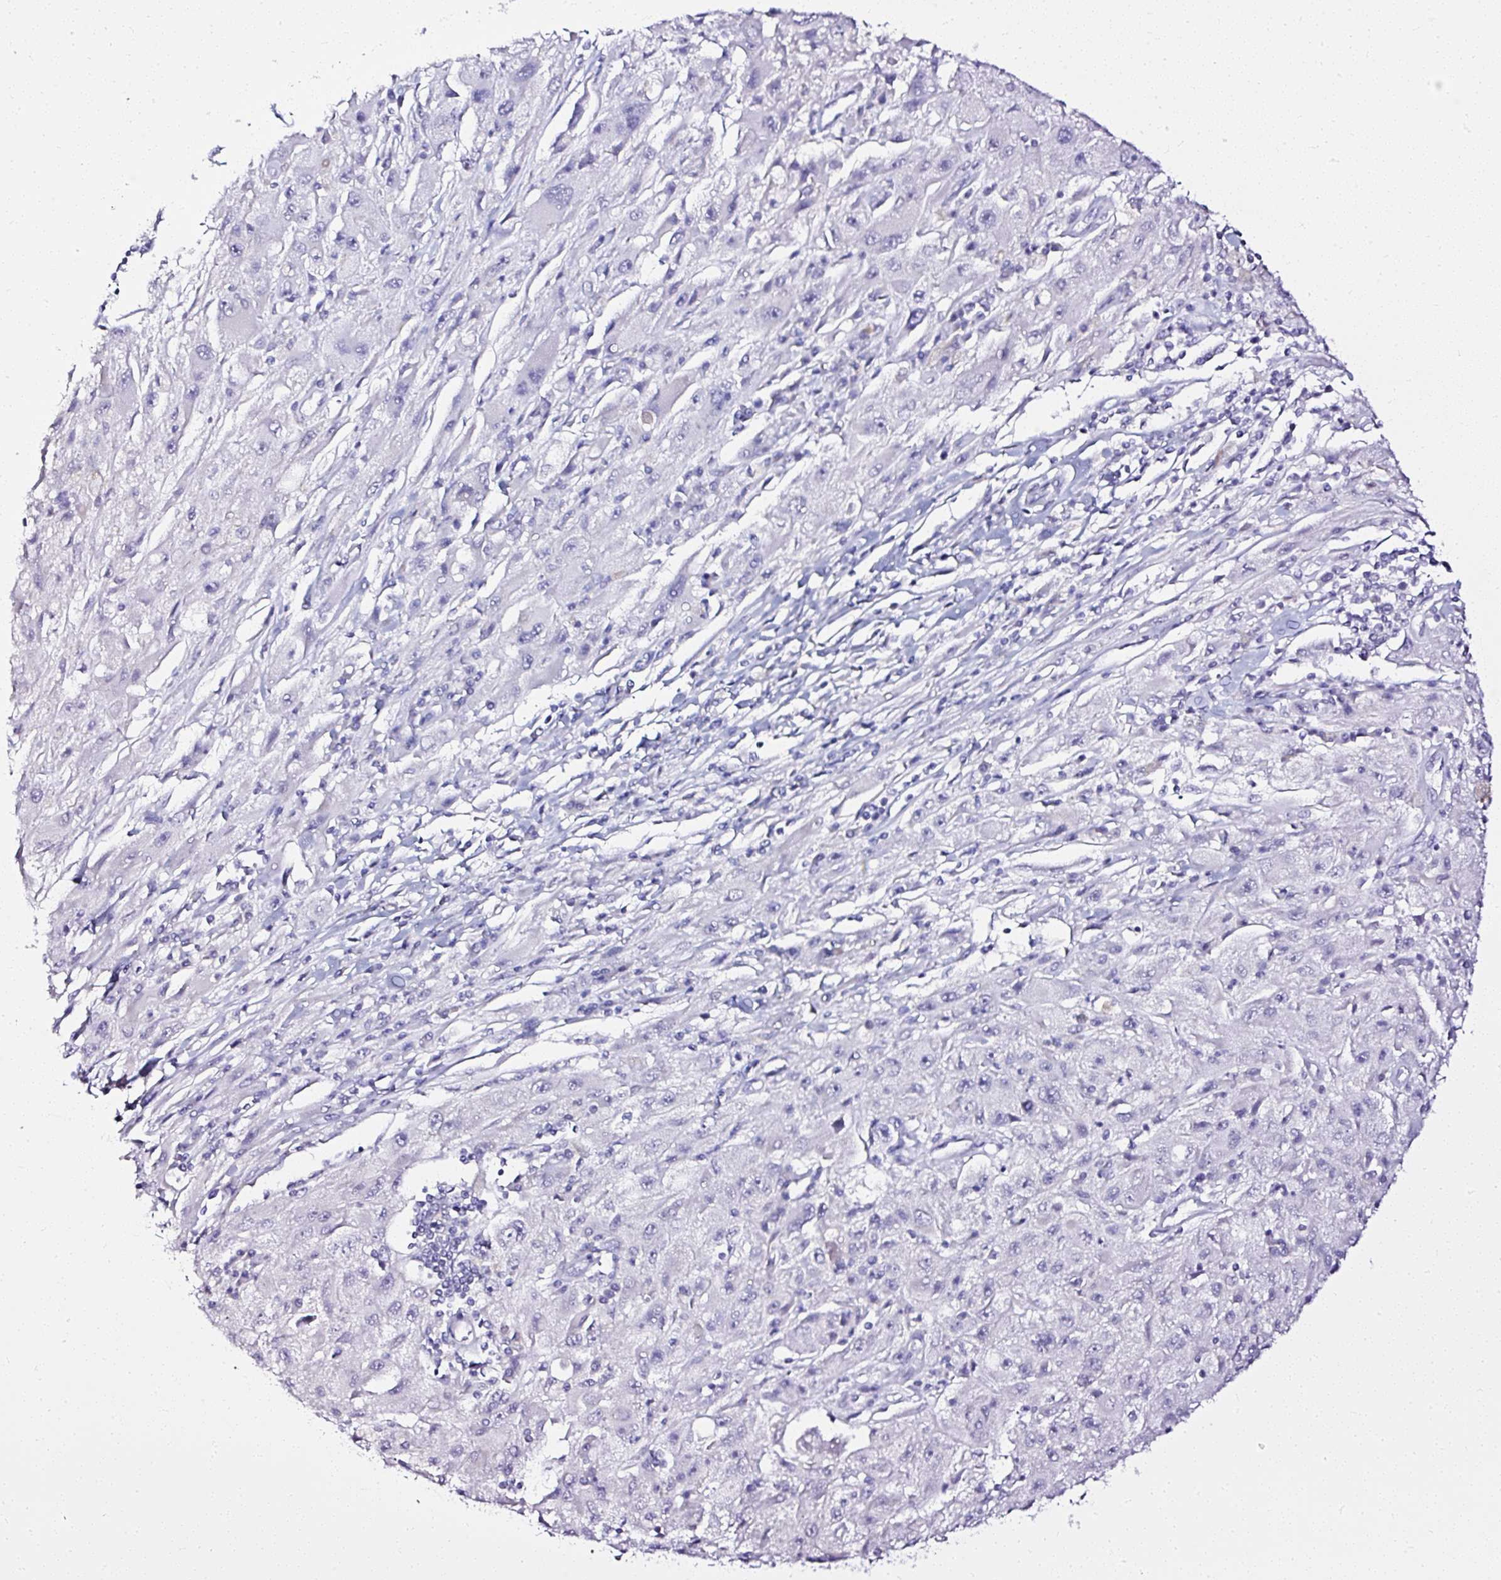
{"staining": {"intensity": "negative", "quantity": "none", "location": "none"}, "tissue": "melanoma", "cell_type": "Tumor cells", "image_type": "cancer", "snomed": [{"axis": "morphology", "description": "Malignant melanoma, Metastatic site"}, {"axis": "topography", "description": "Skin"}], "caption": "This is an immunohistochemistry histopathology image of malignant melanoma (metastatic site). There is no staining in tumor cells.", "gene": "ATP2A1", "patient": {"sex": "male", "age": 53}}